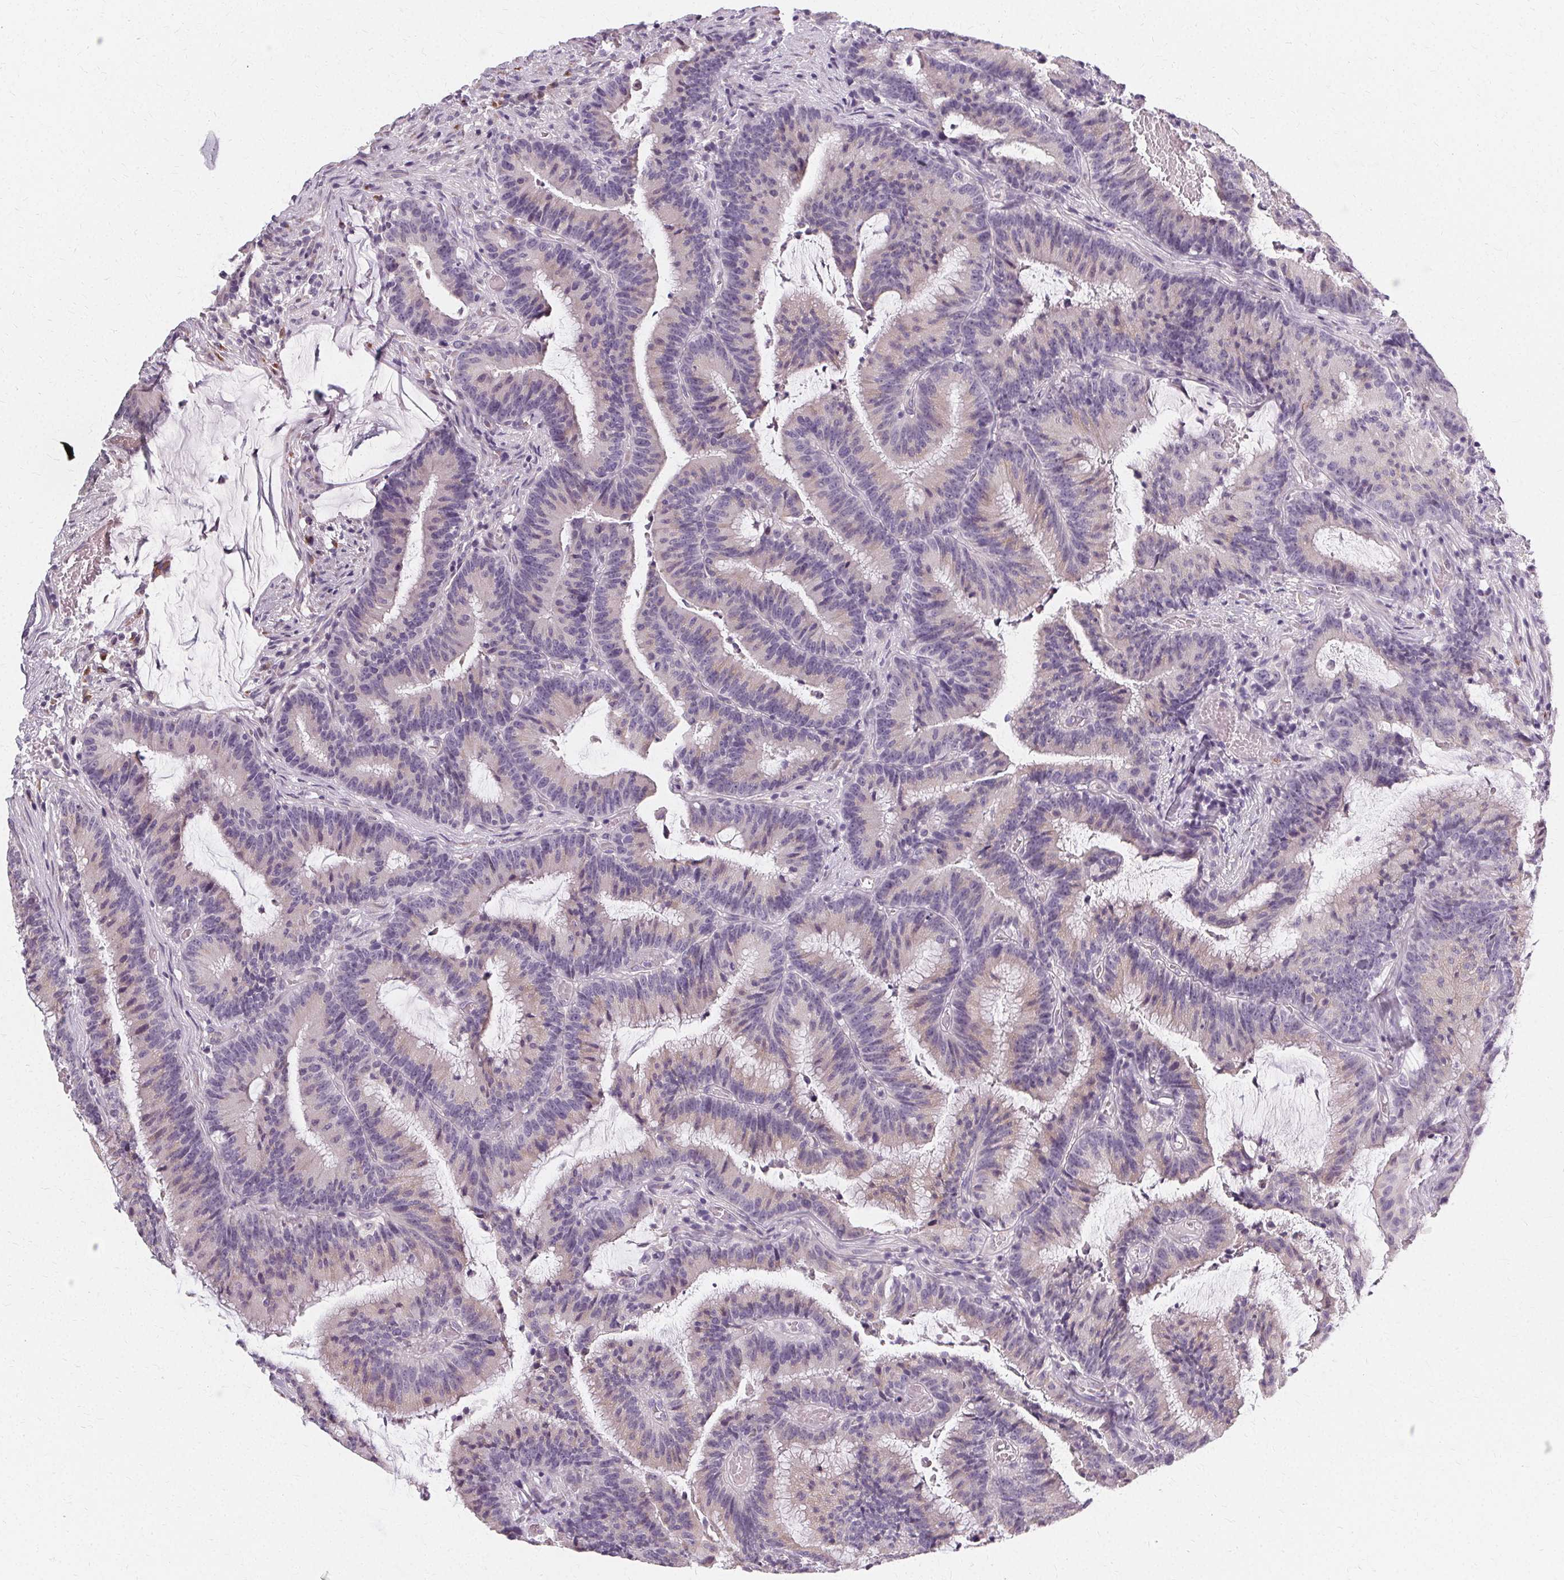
{"staining": {"intensity": "negative", "quantity": "none", "location": "none"}, "tissue": "colorectal cancer", "cell_type": "Tumor cells", "image_type": "cancer", "snomed": [{"axis": "morphology", "description": "Adenocarcinoma, NOS"}, {"axis": "topography", "description": "Colon"}], "caption": "Colorectal adenocarcinoma stained for a protein using IHC exhibits no expression tumor cells.", "gene": "FCRL3", "patient": {"sex": "female", "age": 78}}